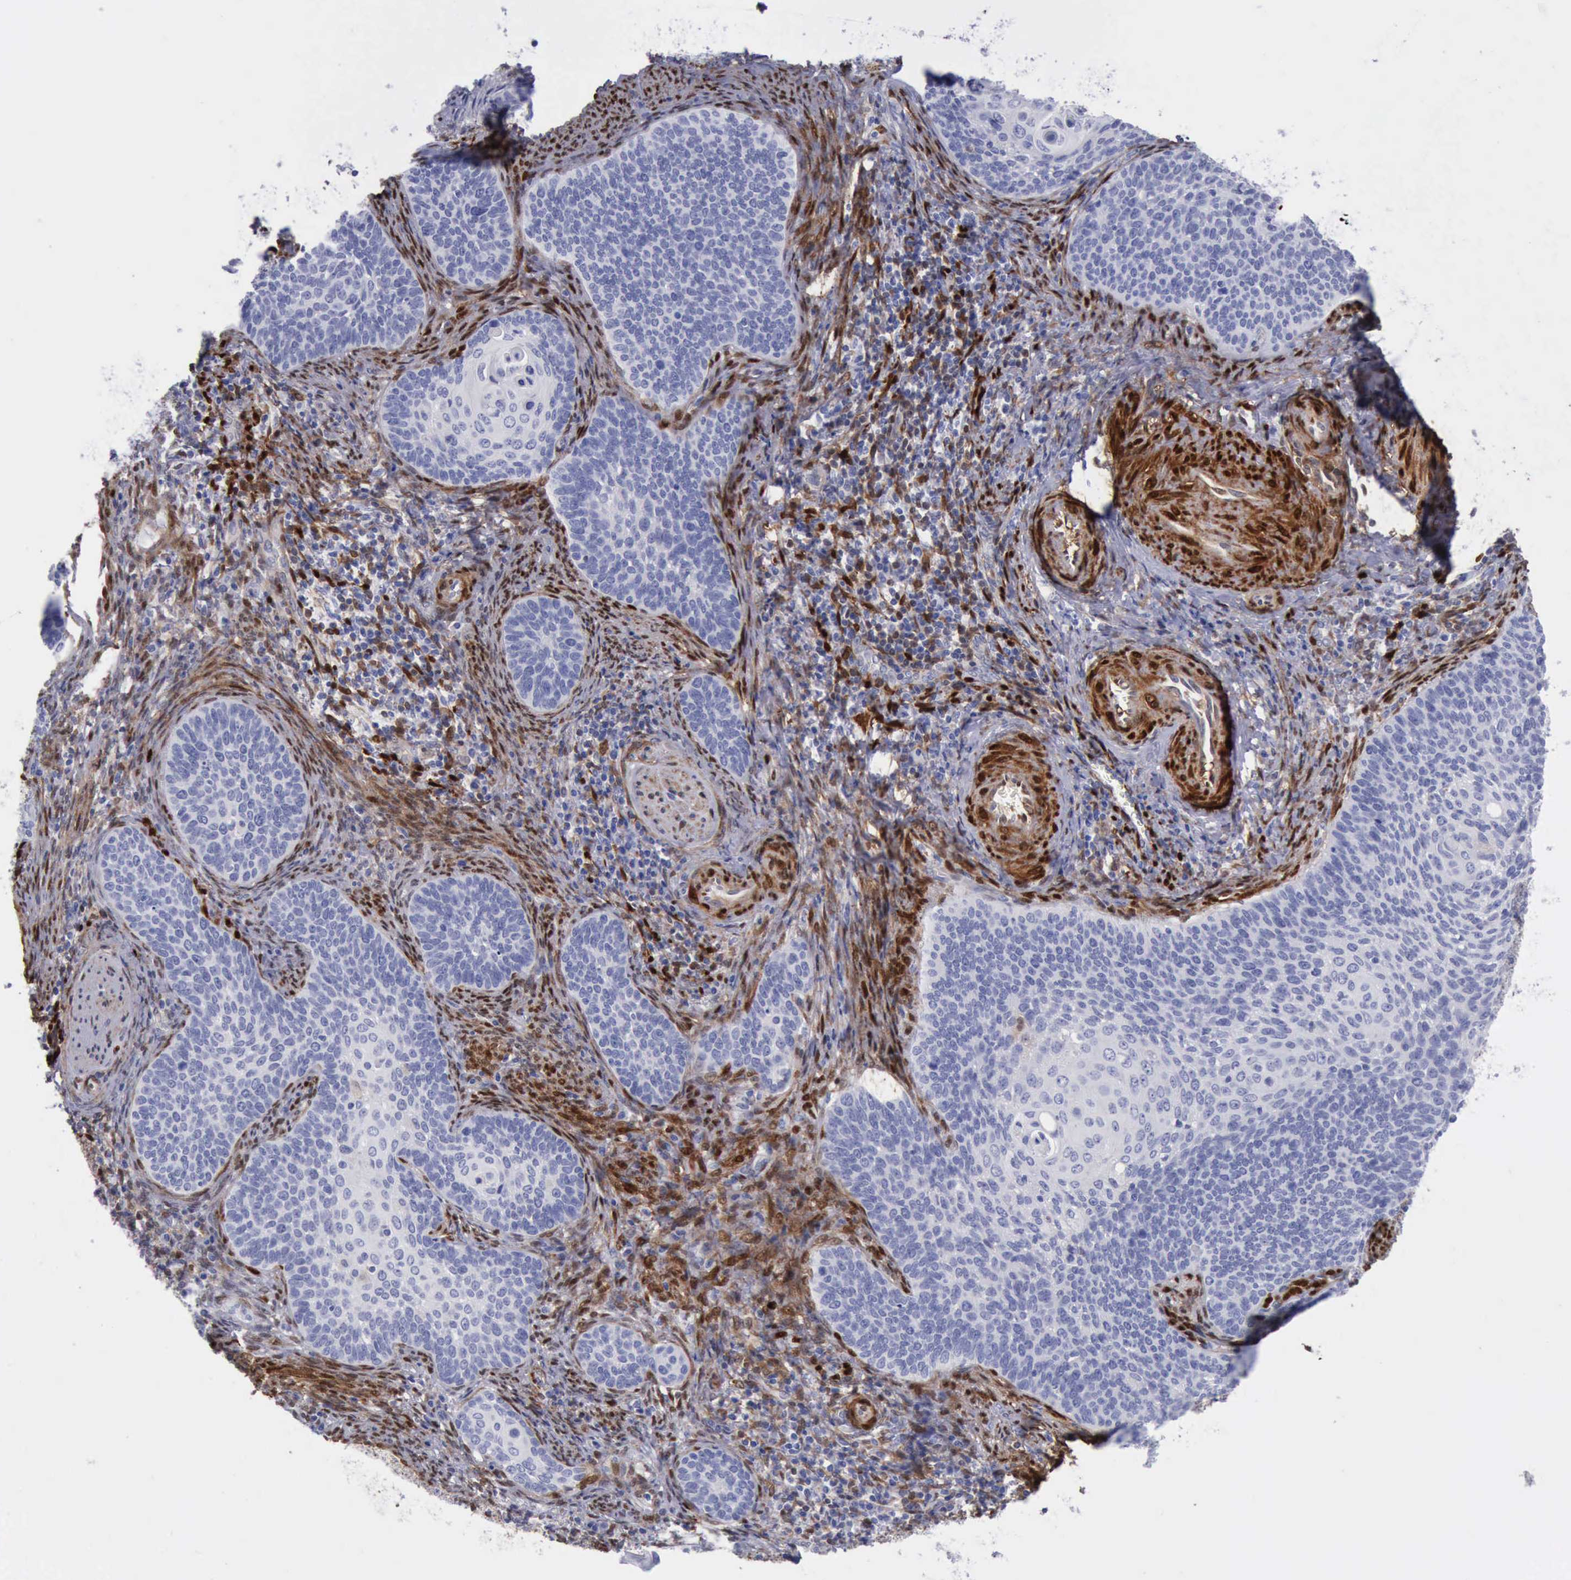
{"staining": {"intensity": "negative", "quantity": "none", "location": "none"}, "tissue": "cervical cancer", "cell_type": "Tumor cells", "image_type": "cancer", "snomed": [{"axis": "morphology", "description": "Squamous cell carcinoma, NOS"}, {"axis": "topography", "description": "Cervix"}], "caption": "Immunohistochemistry histopathology image of neoplastic tissue: cervical squamous cell carcinoma stained with DAB demonstrates no significant protein staining in tumor cells. The staining was performed using DAB to visualize the protein expression in brown, while the nuclei were stained in blue with hematoxylin (Magnification: 20x).", "gene": "FHL1", "patient": {"sex": "female", "age": 33}}